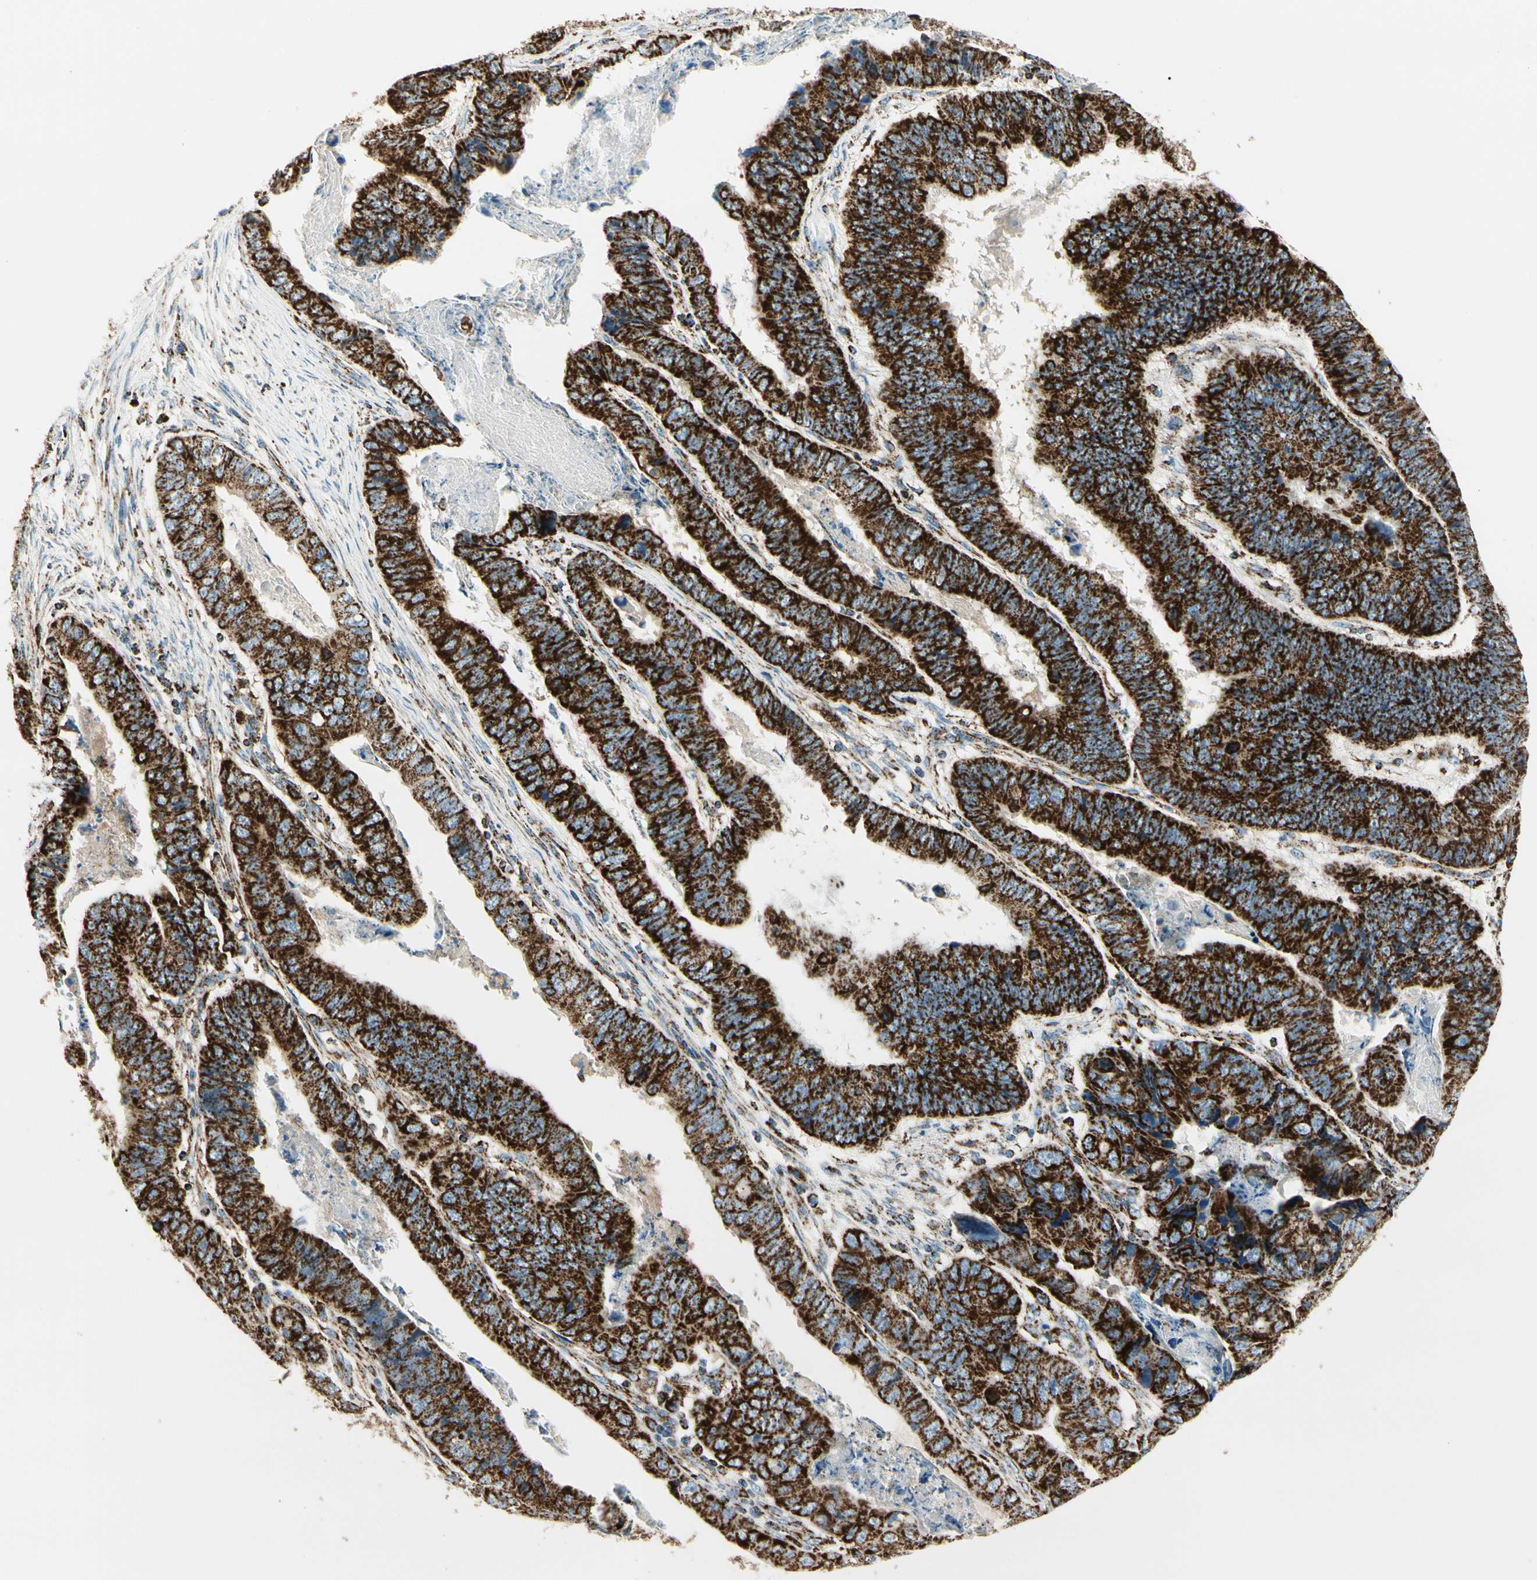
{"staining": {"intensity": "strong", "quantity": ">75%", "location": "cytoplasmic/membranous"}, "tissue": "stomach cancer", "cell_type": "Tumor cells", "image_type": "cancer", "snomed": [{"axis": "morphology", "description": "Adenocarcinoma, NOS"}, {"axis": "topography", "description": "Stomach, lower"}], "caption": "This is an image of IHC staining of adenocarcinoma (stomach), which shows strong expression in the cytoplasmic/membranous of tumor cells.", "gene": "ME2", "patient": {"sex": "male", "age": 77}}